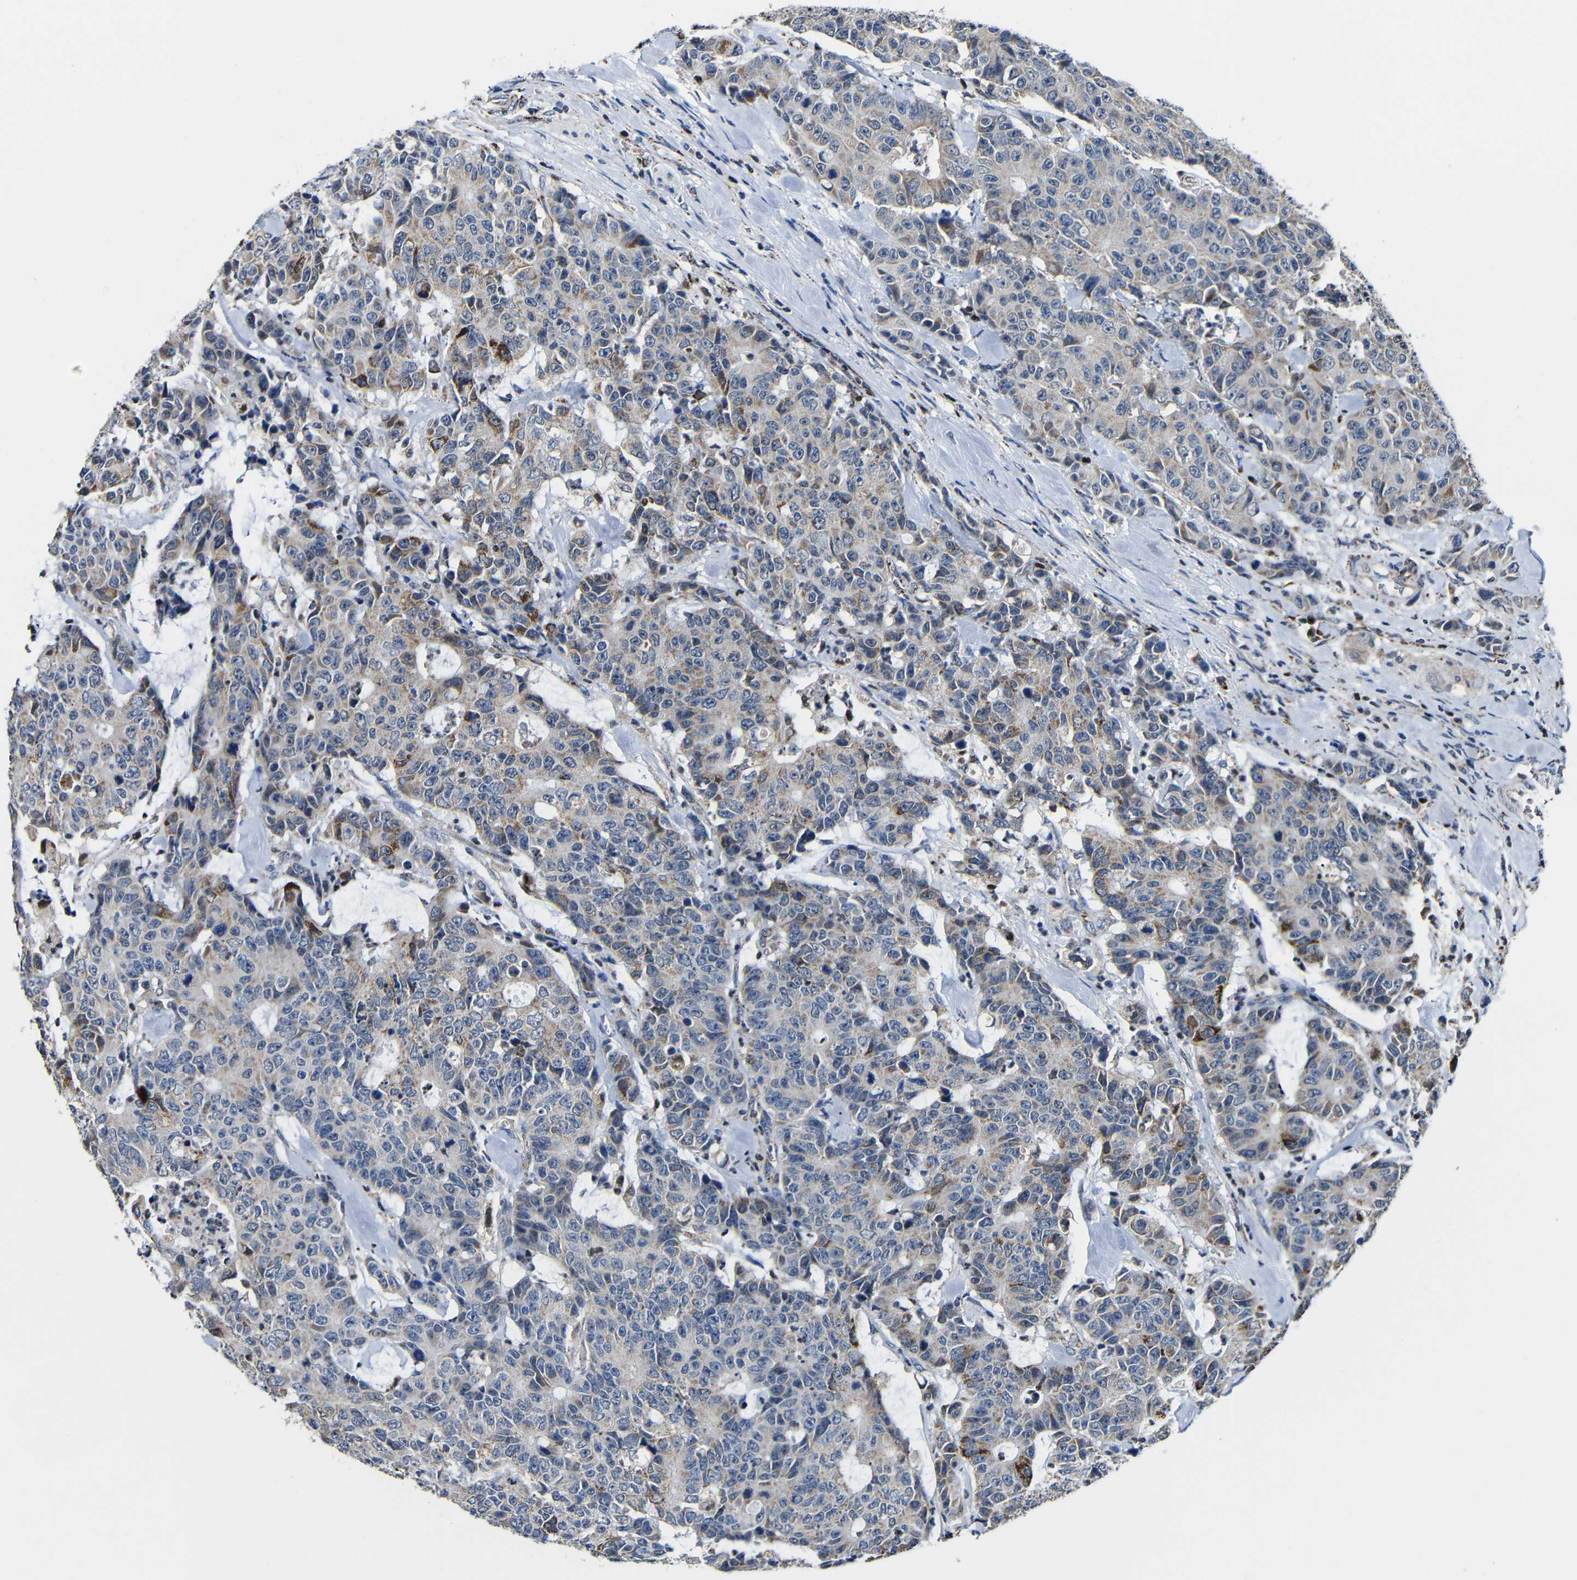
{"staining": {"intensity": "moderate", "quantity": "25%-75%", "location": "cytoplasmic/membranous"}, "tissue": "colorectal cancer", "cell_type": "Tumor cells", "image_type": "cancer", "snomed": [{"axis": "morphology", "description": "Adenocarcinoma, NOS"}, {"axis": "topography", "description": "Colon"}], "caption": "Immunohistochemistry micrograph of neoplastic tissue: colorectal adenocarcinoma stained using IHC shows medium levels of moderate protein expression localized specifically in the cytoplasmic/membranous of tumor cells, appearing as a cytoplasmic/membranous brown color.", "gene": "CA5B", "patient": {"sex": "female", "age": 86}}